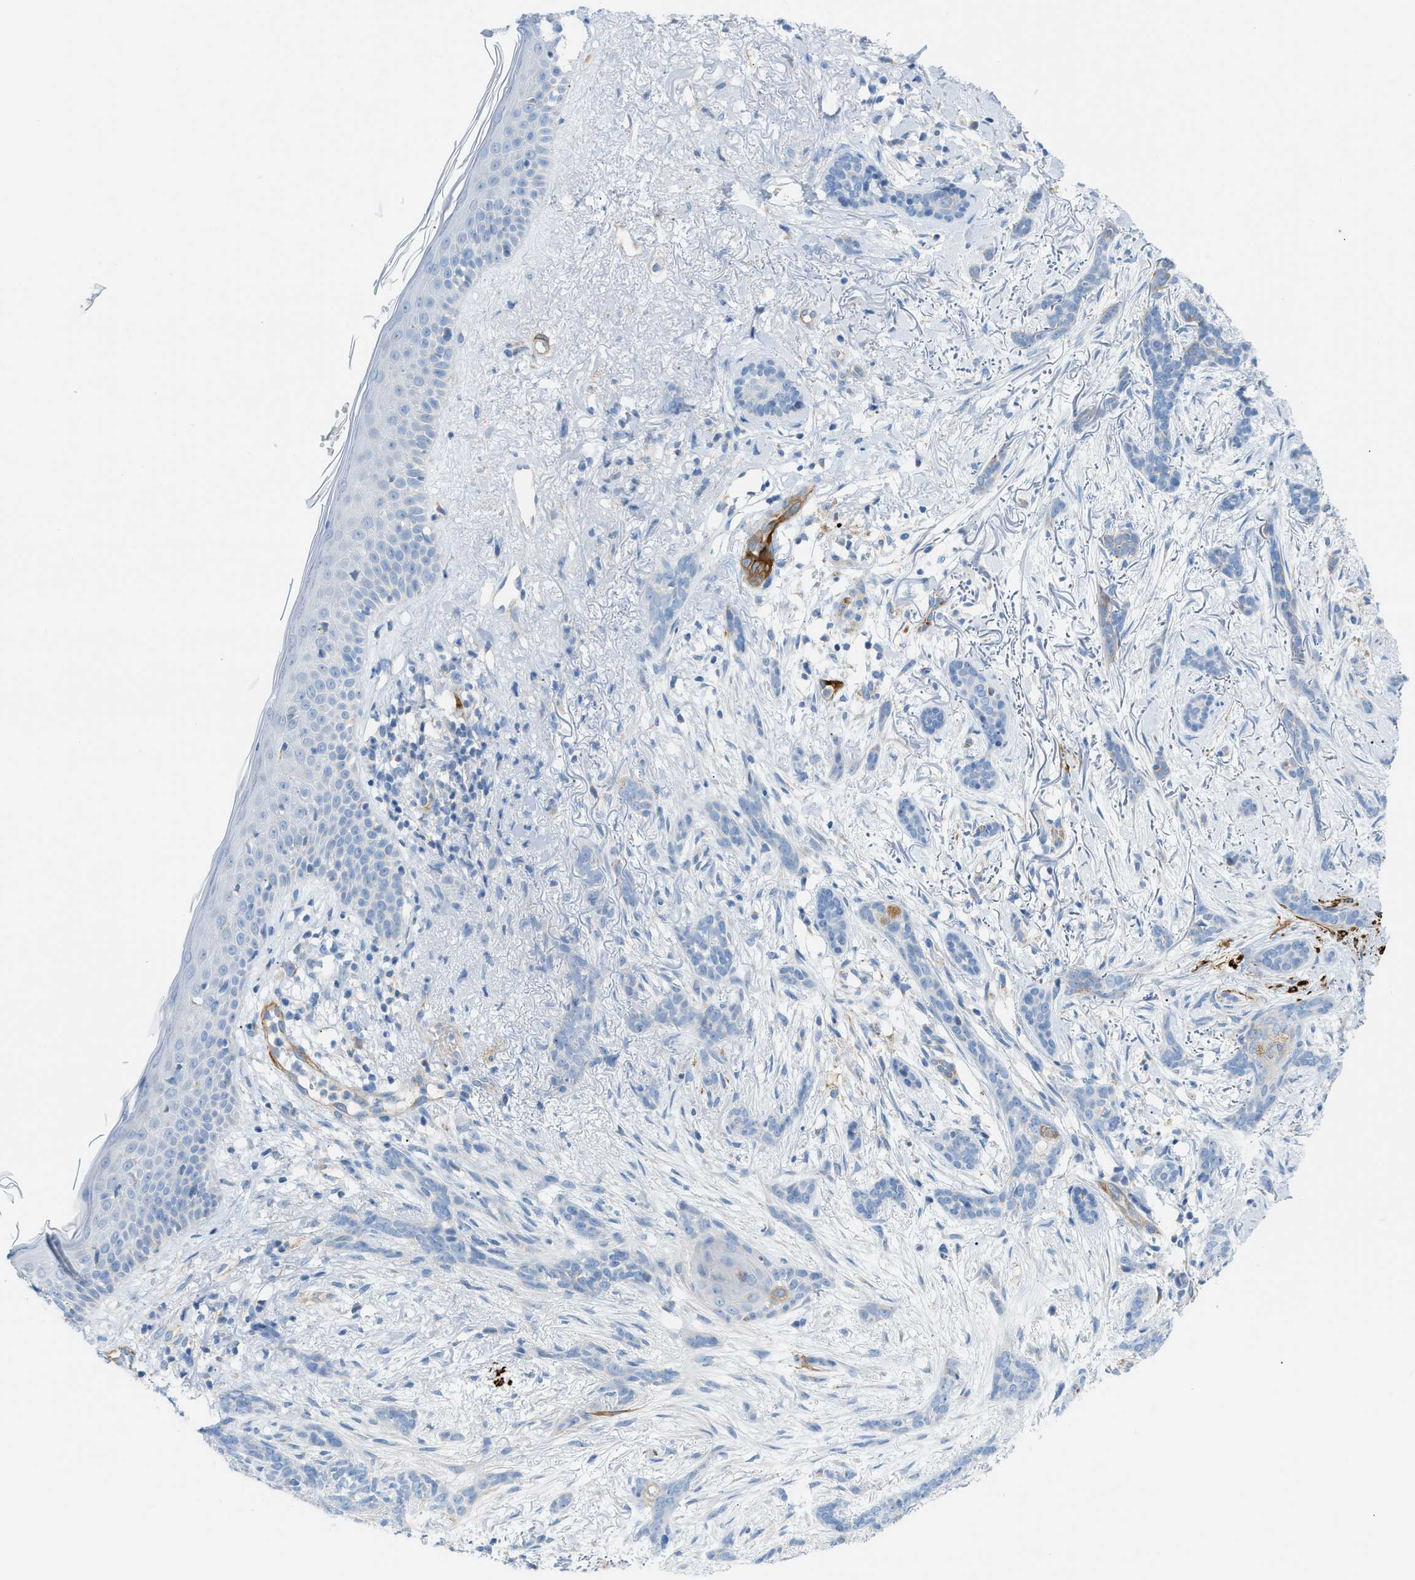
{"staining": {"intensity": "negative", "quantity": "none", "location": "none"}, "tissue": "skin cancer", "cell_type": "Tumor cells", "image_type": "cancer", "snomed": [{"axis": "morphology", "description": "Basal cell carcinoma"}, {"axis": "morphology", "description": "Adnexal tumor, benign"}, {"axis": "topography", "description": "Skin"}], "caption": "Immunohistochemistry (IHC) micrograph of basal cell carcinoma (skin) stained for a protein (brown), which displays no staining in tumor cells.", "gene": "MYH11", "patient": {"sex": "female", "age": 42}}